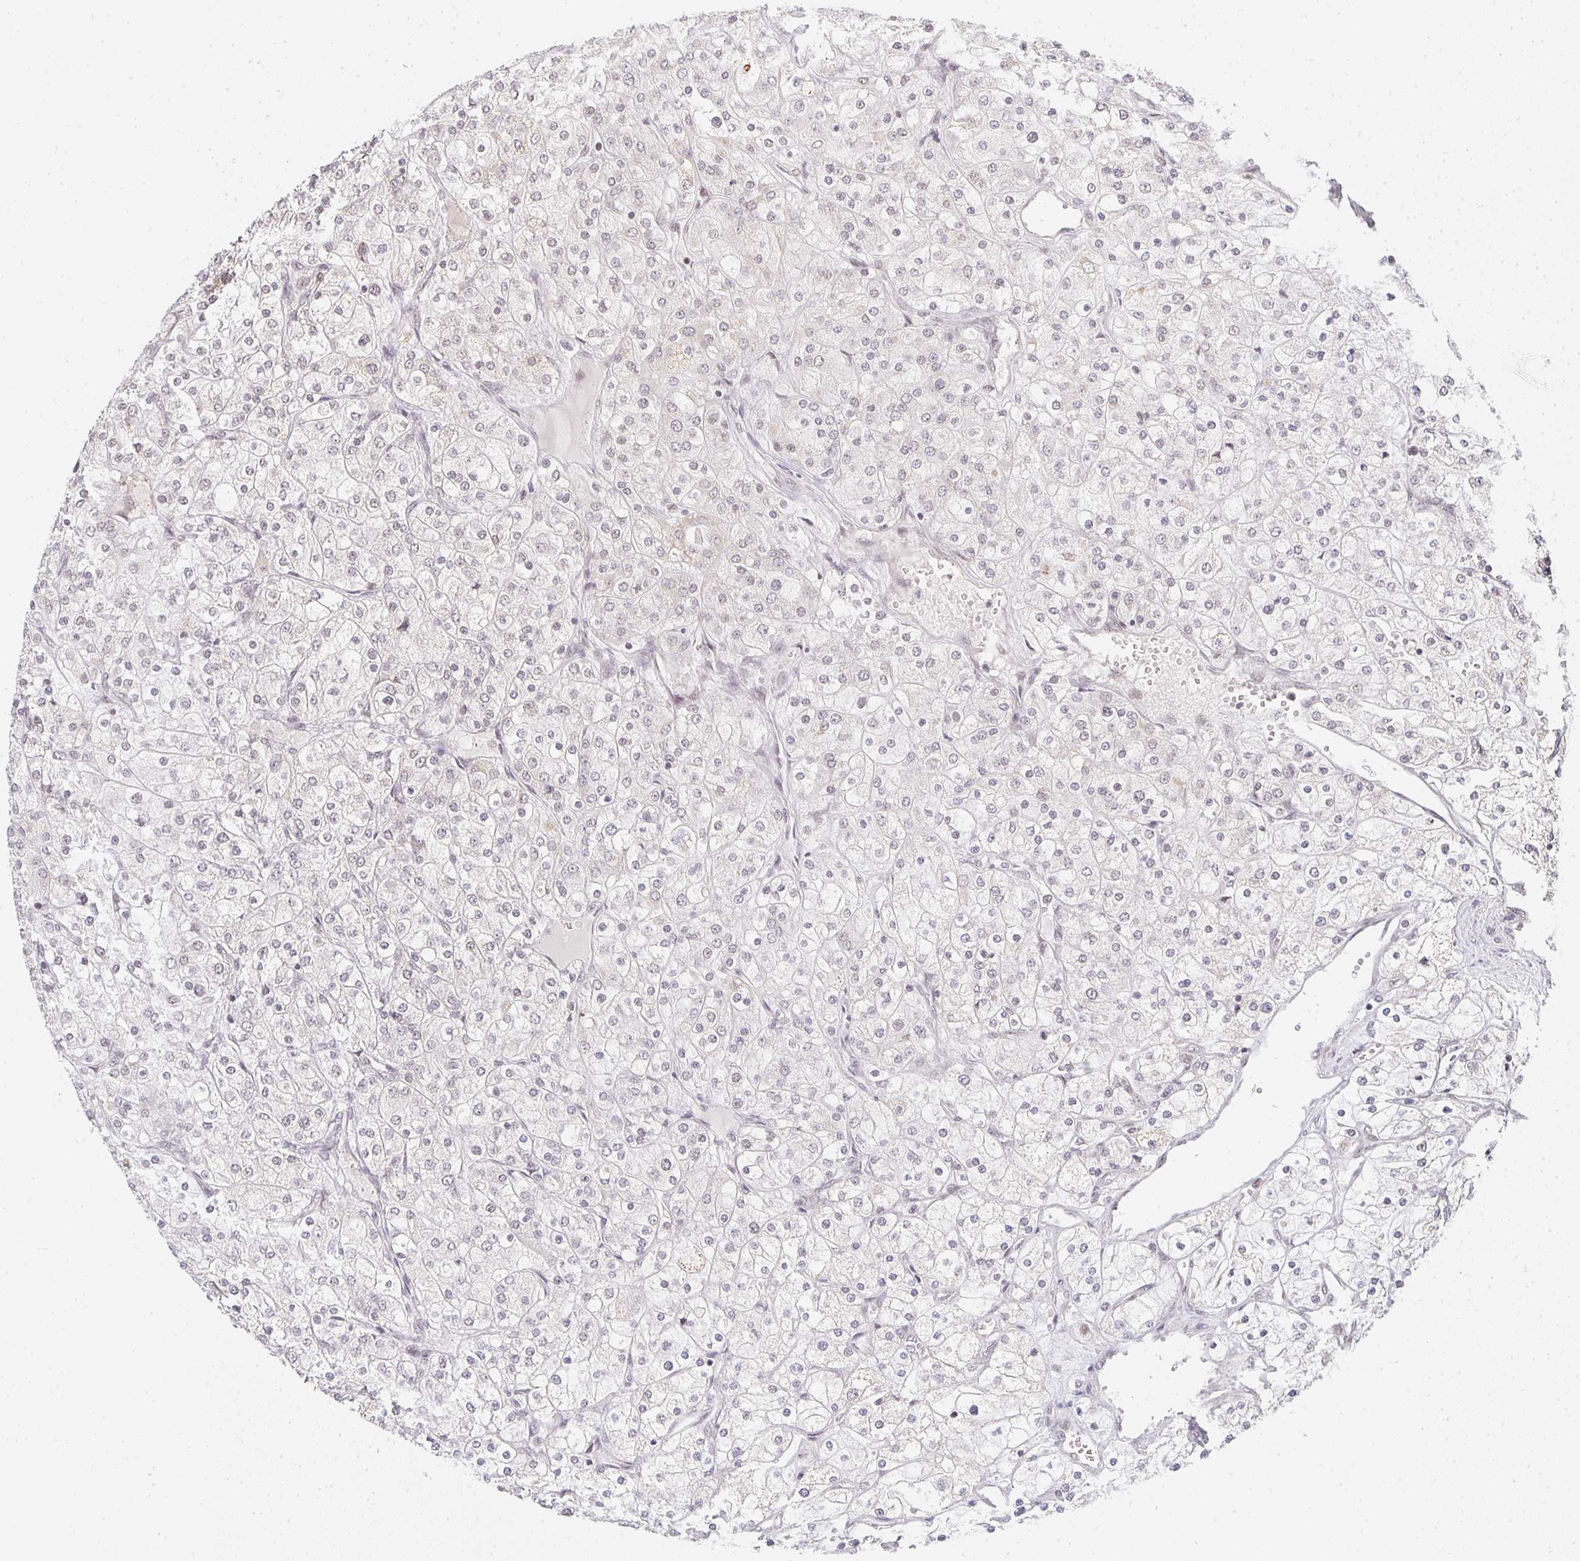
{"staining": {"intensity": "negative", "quantity": "none", "location": "none"}, "tissue": "renal cancer", "cell_type": "Tumor cells", "image_type": "cancer", "snomed": [{"axis": "morphology", "description": "Adenocarcinoma, NOS"}, {"axis": "topography", "description": "Kidney"}], "caption": "IHC photomicrograph of adenocarcinoma (renal) stained for a protein (brown), which demonstrates no expression in tumor cells. (DAB (3,3'-diaminobenzidine) immunohistochemistry (IHC), high magnification).", "gene": "SMARCA2", "patient": {"sex": "male", "age": 80}}